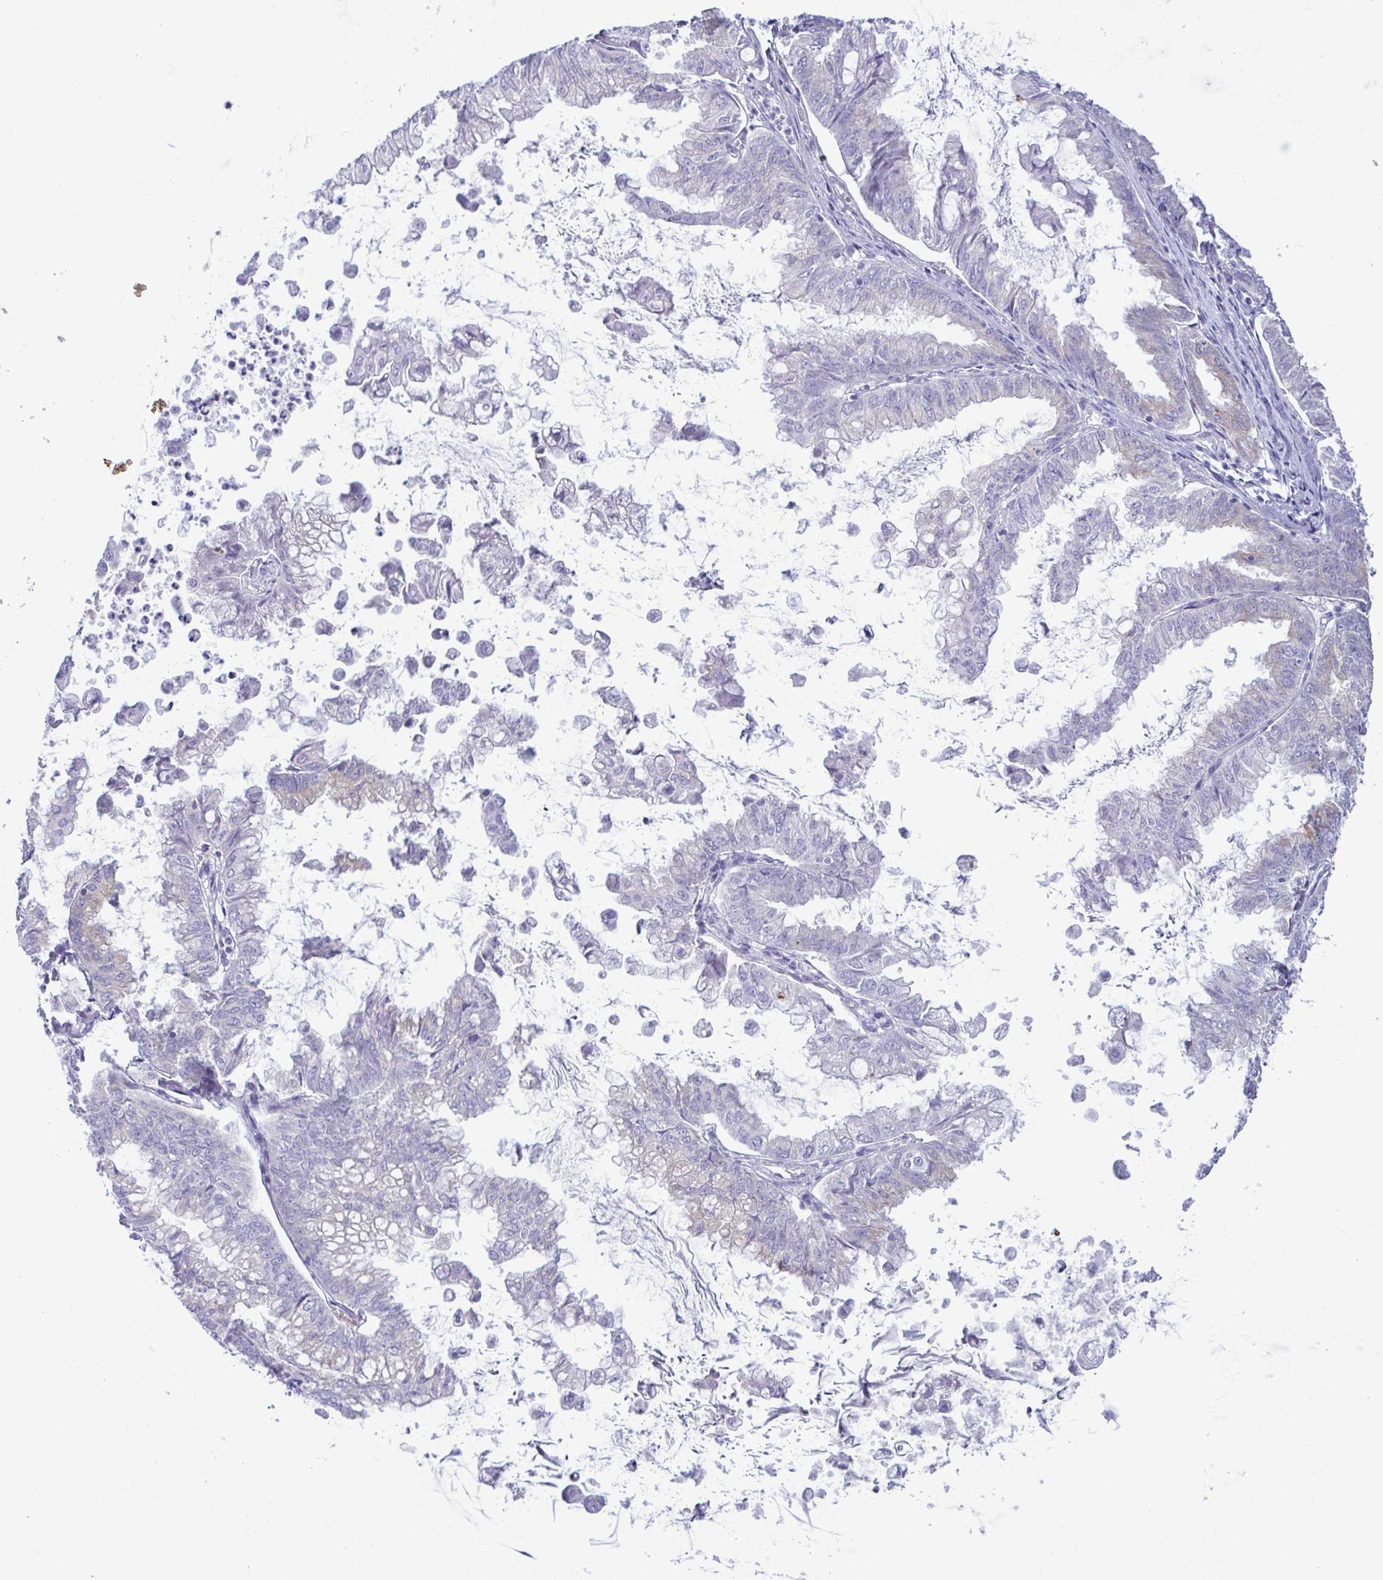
{"staining": {"intensity": "negative", "quantity": "none", "location": "none"}, "tissue": "stomach cancer", "cell_type": "Tumor cells", "image_type": "cancer", "snomed": [{"axis": "morphology", "description": "Adenocarcinoma, NOS"}, {"axis": "topography", "description": "Stomach, upper"}], "caption": "DAB immunohistochemical staining of human stomach cancer (adenocarcinoma) reveals no significant positivity in tumor cells. (DAB (3,3'-diaminobenzidine) immunohistochemistry visualized using brightfield microscopy, high magnification).", "gene": "SREBF1", "patient": {"sex": "male", "age": 80}}